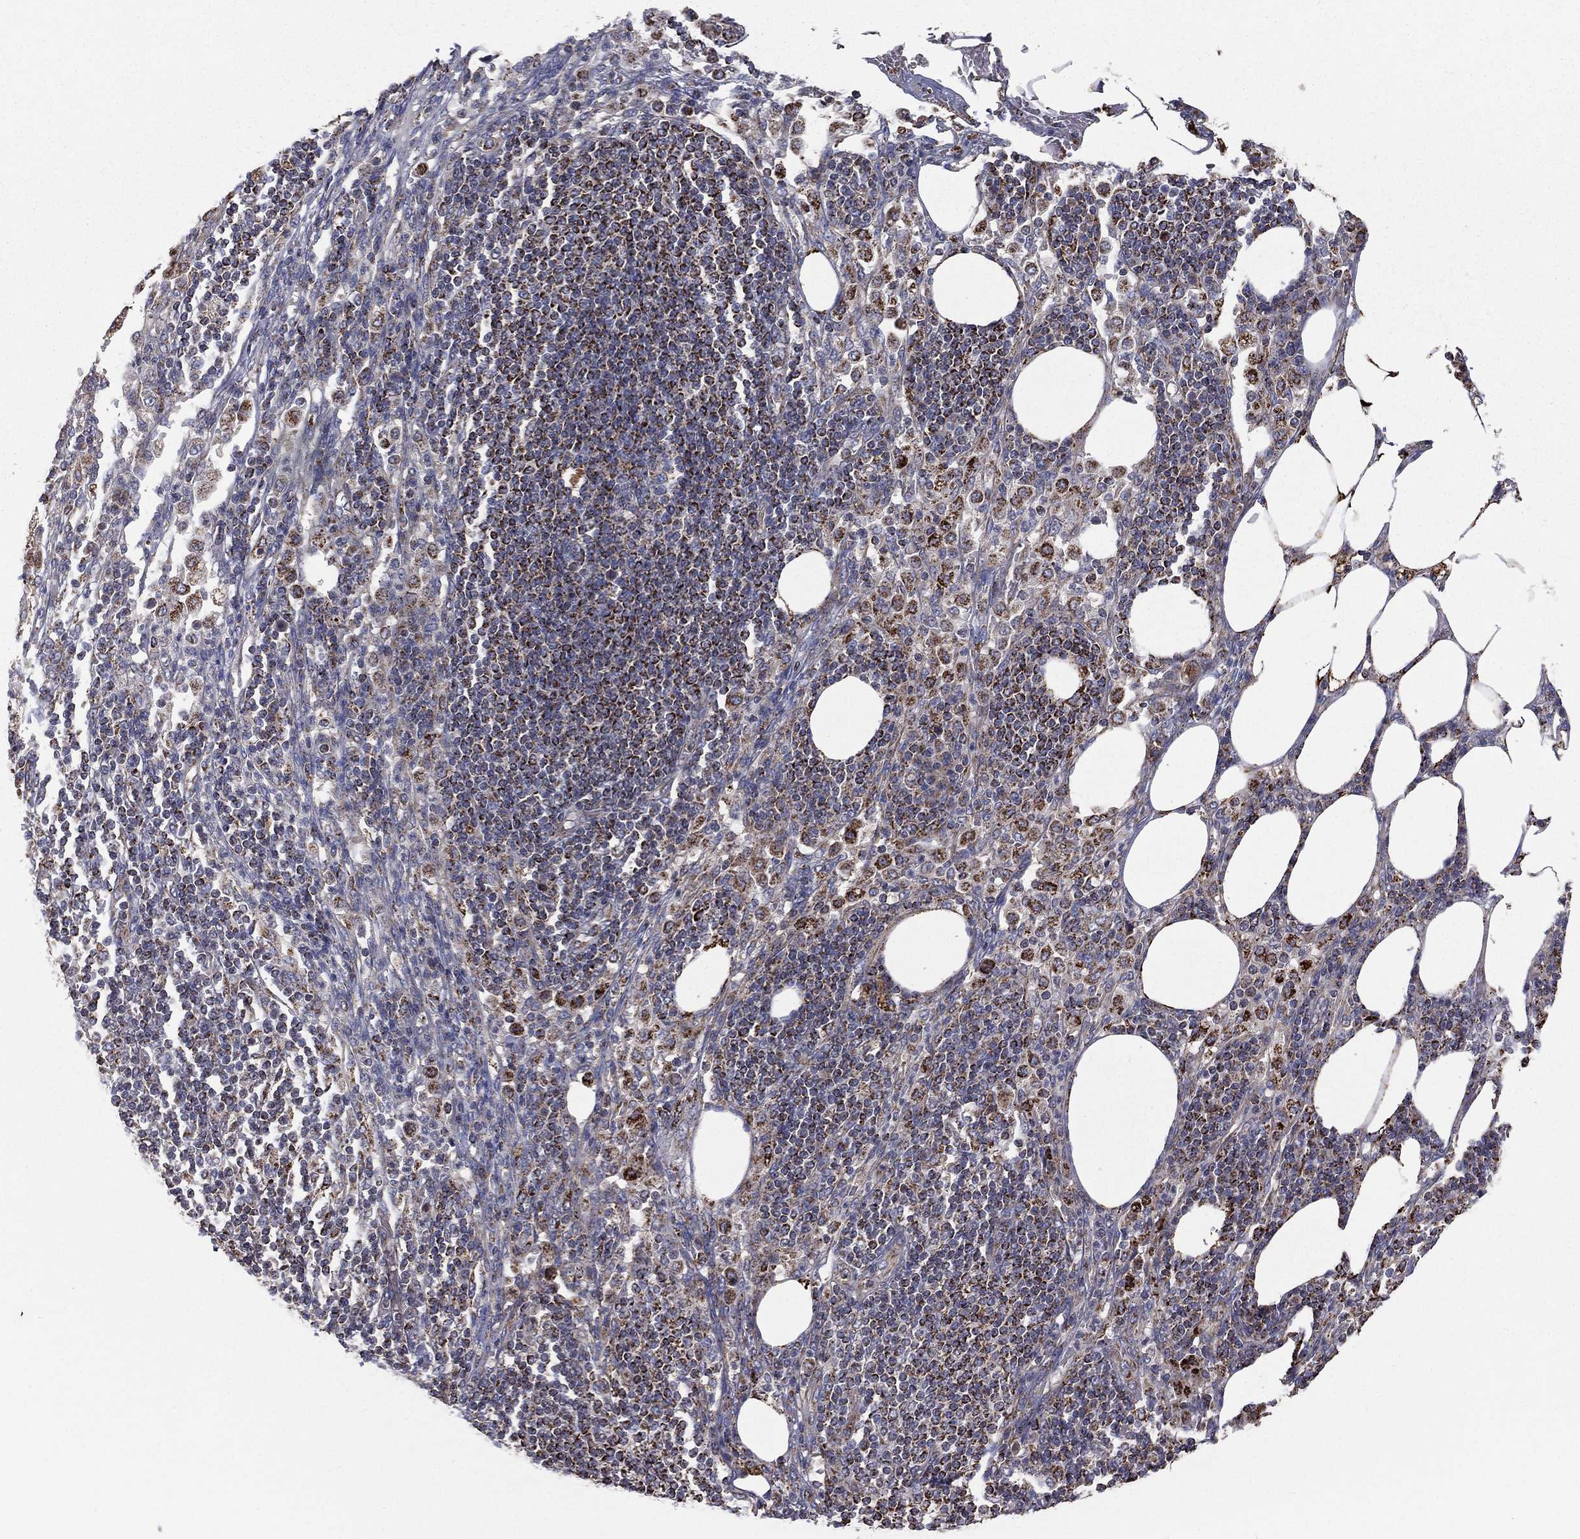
{"staining": {"intensity": "moderate", "quantity": "25%-75%", "location": "cytoplasmic/membranous"}, "tissue": "pancreatic cancer", "cell_type": "Tumor cells", "image_type": "cancer", "snomed": [{"axis": "morphology", "description": "Adenocarcinoma, NOS"}, {"axis": "topography", "description": "Pancreas"}], "caption": "This is an image of IHC staining of pancreatic cancer (adenocarcinoma), which shows moderate expression in the cytoplasmic/membranous of tumor cells.", "gene": "HADH", "patient": {"sex": "female", "age": 61}}